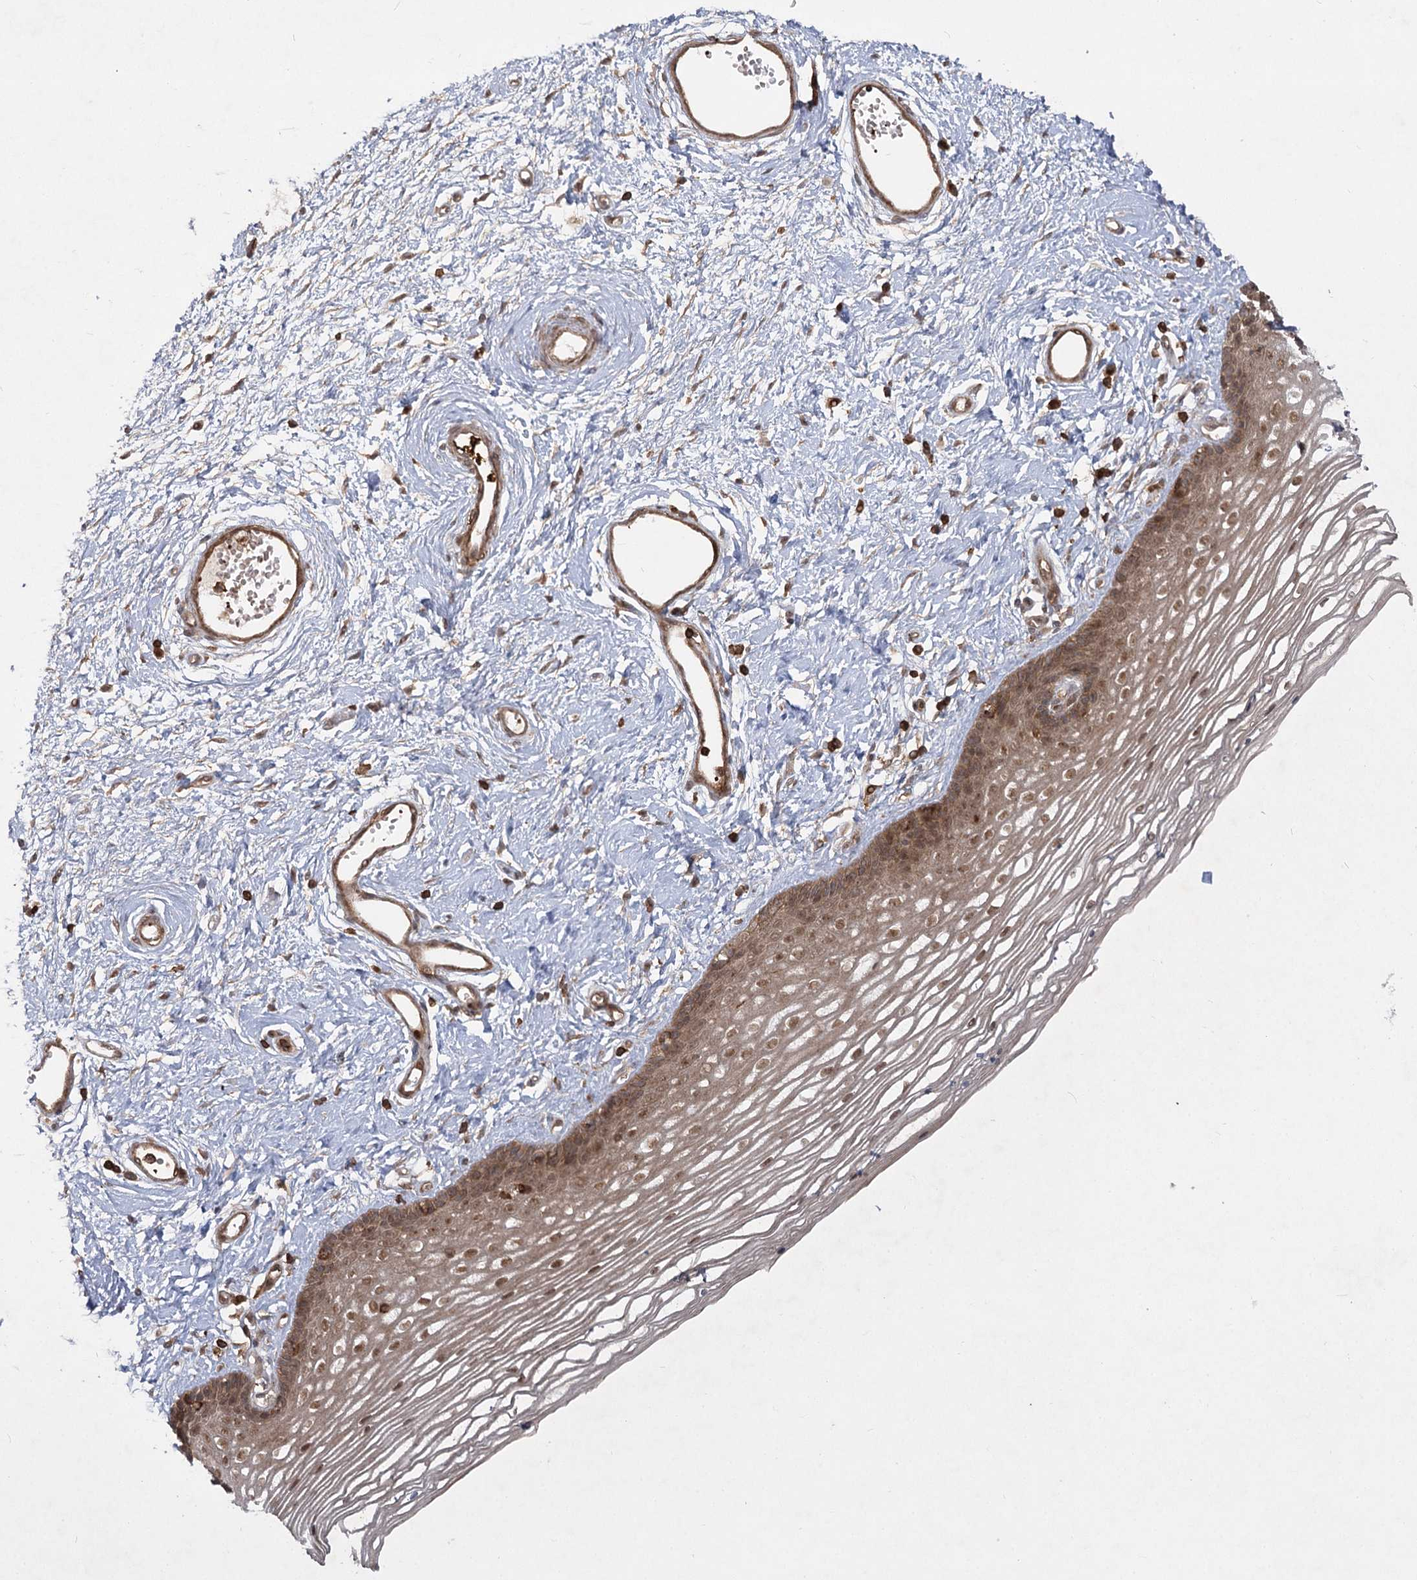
{"staining": {"intensity": "moderate", "quantity": ">75%", "location": "cytoplasmic/membranous,nuclear"}, "tissue": "vagina", "cell_type": "Squamous epithelial cells", "image_type": "normal", "snomed": [{"axis": "morphology", "description": "Normal tissue, NOS"}, {"axis": "topography", "description": "Vagina"}], "caption": "An image of vagina stained for a protein shows moderate cytoplasmic/membranous,nuclear brown staining in squamous epithelial cells.", "gene": "MDFIC", "patient": {"sex": "female", "age": 46}}